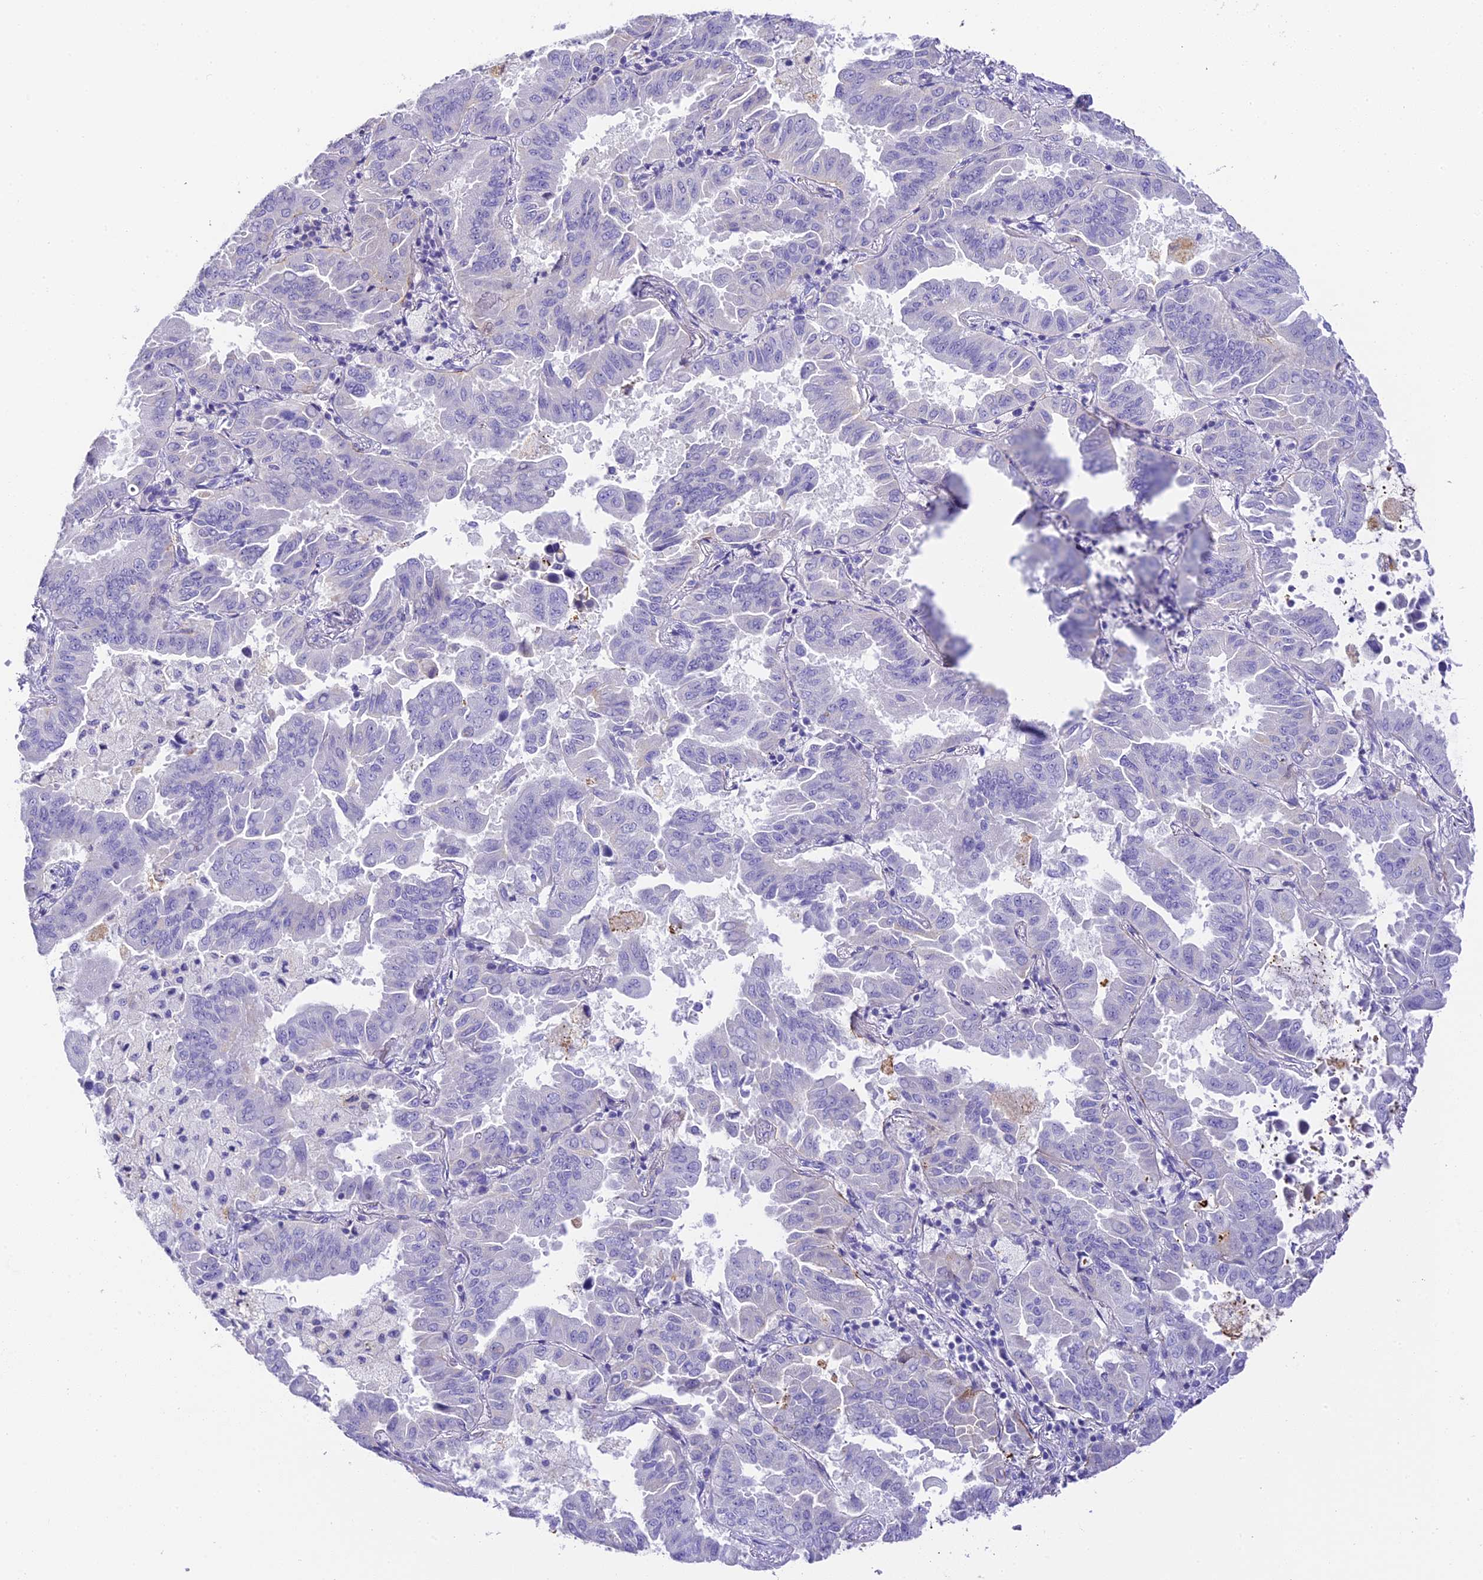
{"staining": {"intensity": "negative", "quantity": "none", "location": "none"}, "tissue": "lung cancer", "cell_type": "Tumor cells", "image_type": "cancer", "snomed": [{"axis": "morphology", "description": "Adenocarcinoma, NOS"}, {"axis": "topography", "description": "Lung"}], "caption": "DAB immunohistochemical staining of human lung cancer reveals no significant staining in tumor cells.", "gene": "C12orf29", "patient": {"sex": "male", "age": 64}}